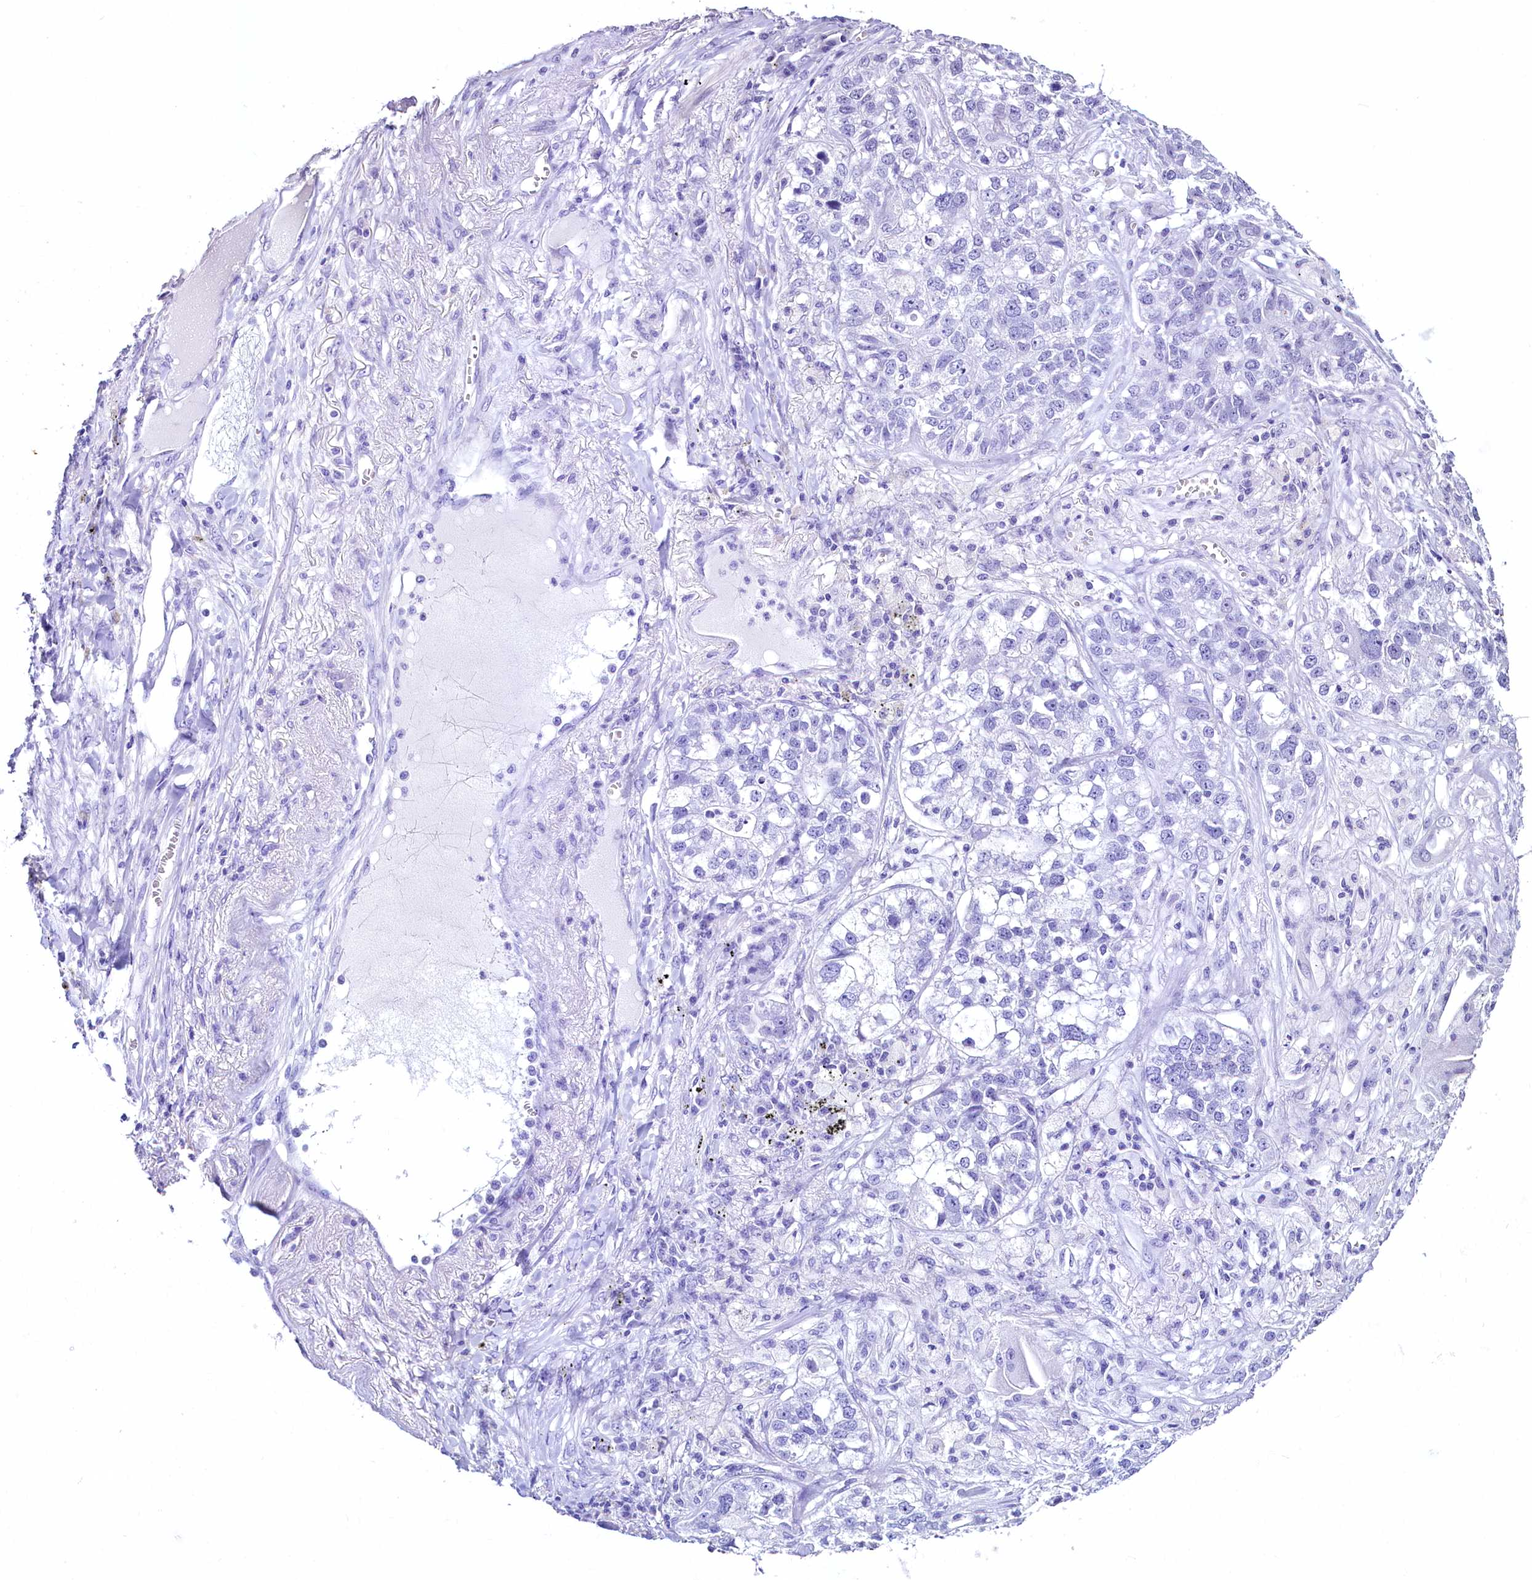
{"staining": {"intensity": "negative", "quantity": "none", "location": "none"}, "tissue": "lung cancer", "cell_type": "Tumor cells", "image_type": "cancer", "snomed": [{"axis": "morphology", "description": "Adenocarcinoma, NOS"}, {"axis": "topography", "description": "Lung"}], "caption": "Tumor cells are negative for protein expression in human lung cancer.", "gene": "SFSWAP", "patient": {"sex": "male", "age": 49}}